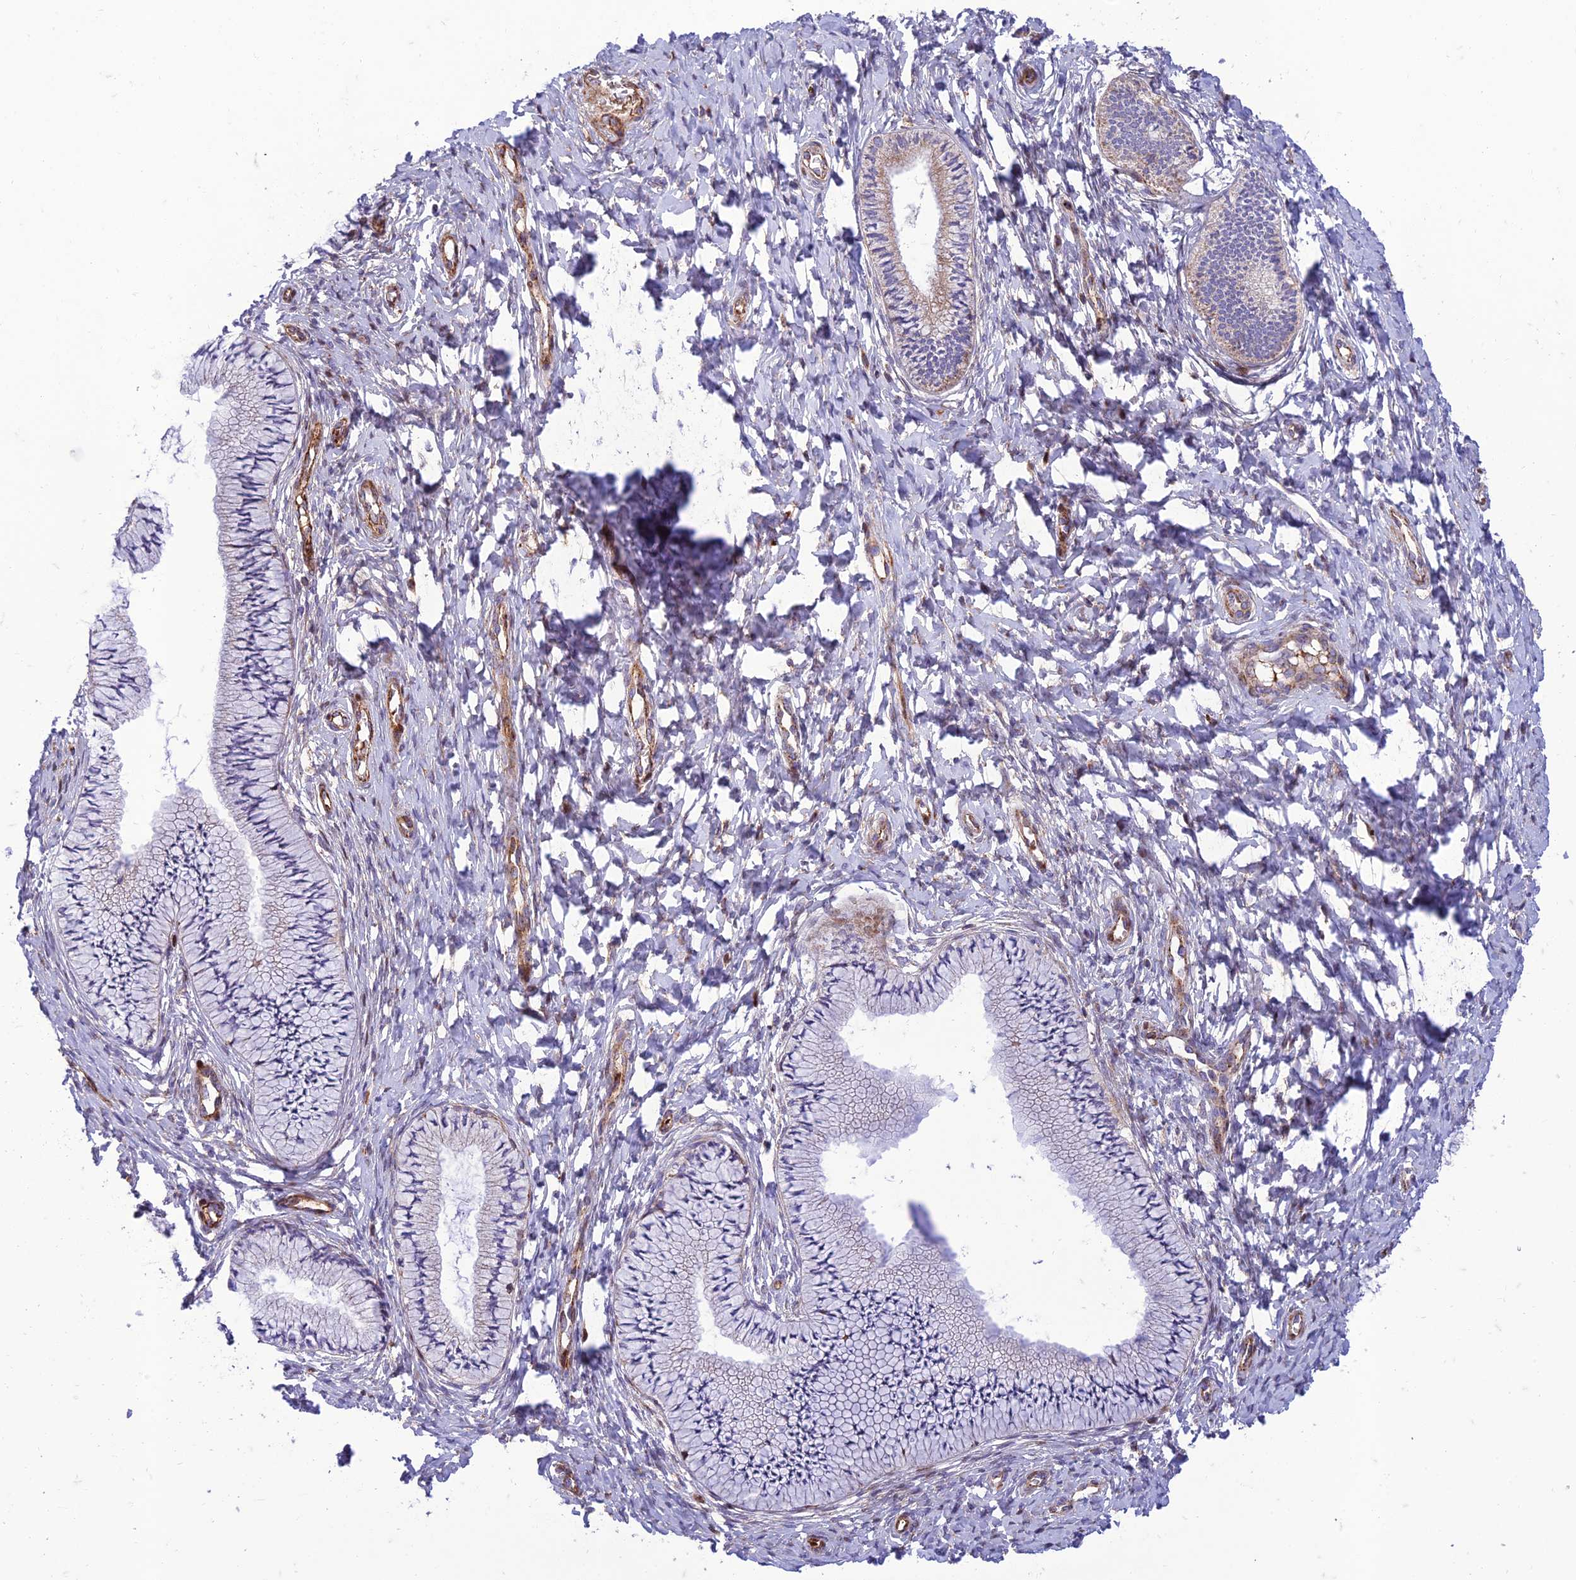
{"staining": {"intensity": "negative", "quantity": "none", "location": "none"}, "tissue": "cervix", "cell_type": "Glandular cells", "image_type": "normal", "snomed": [{"axis": "morphology", "description": "Normal tissue, NOS"}, {"axis": "topography", "description": "Cervix"}], "caption": "Immunohistochemistry (IHC) micrograph of normal human cervix stained for a protein (brown), which demonstrates no expression in glandular cells.", "gene": "SEL1L3", "patient": {"sex": "female", "age": 36}}